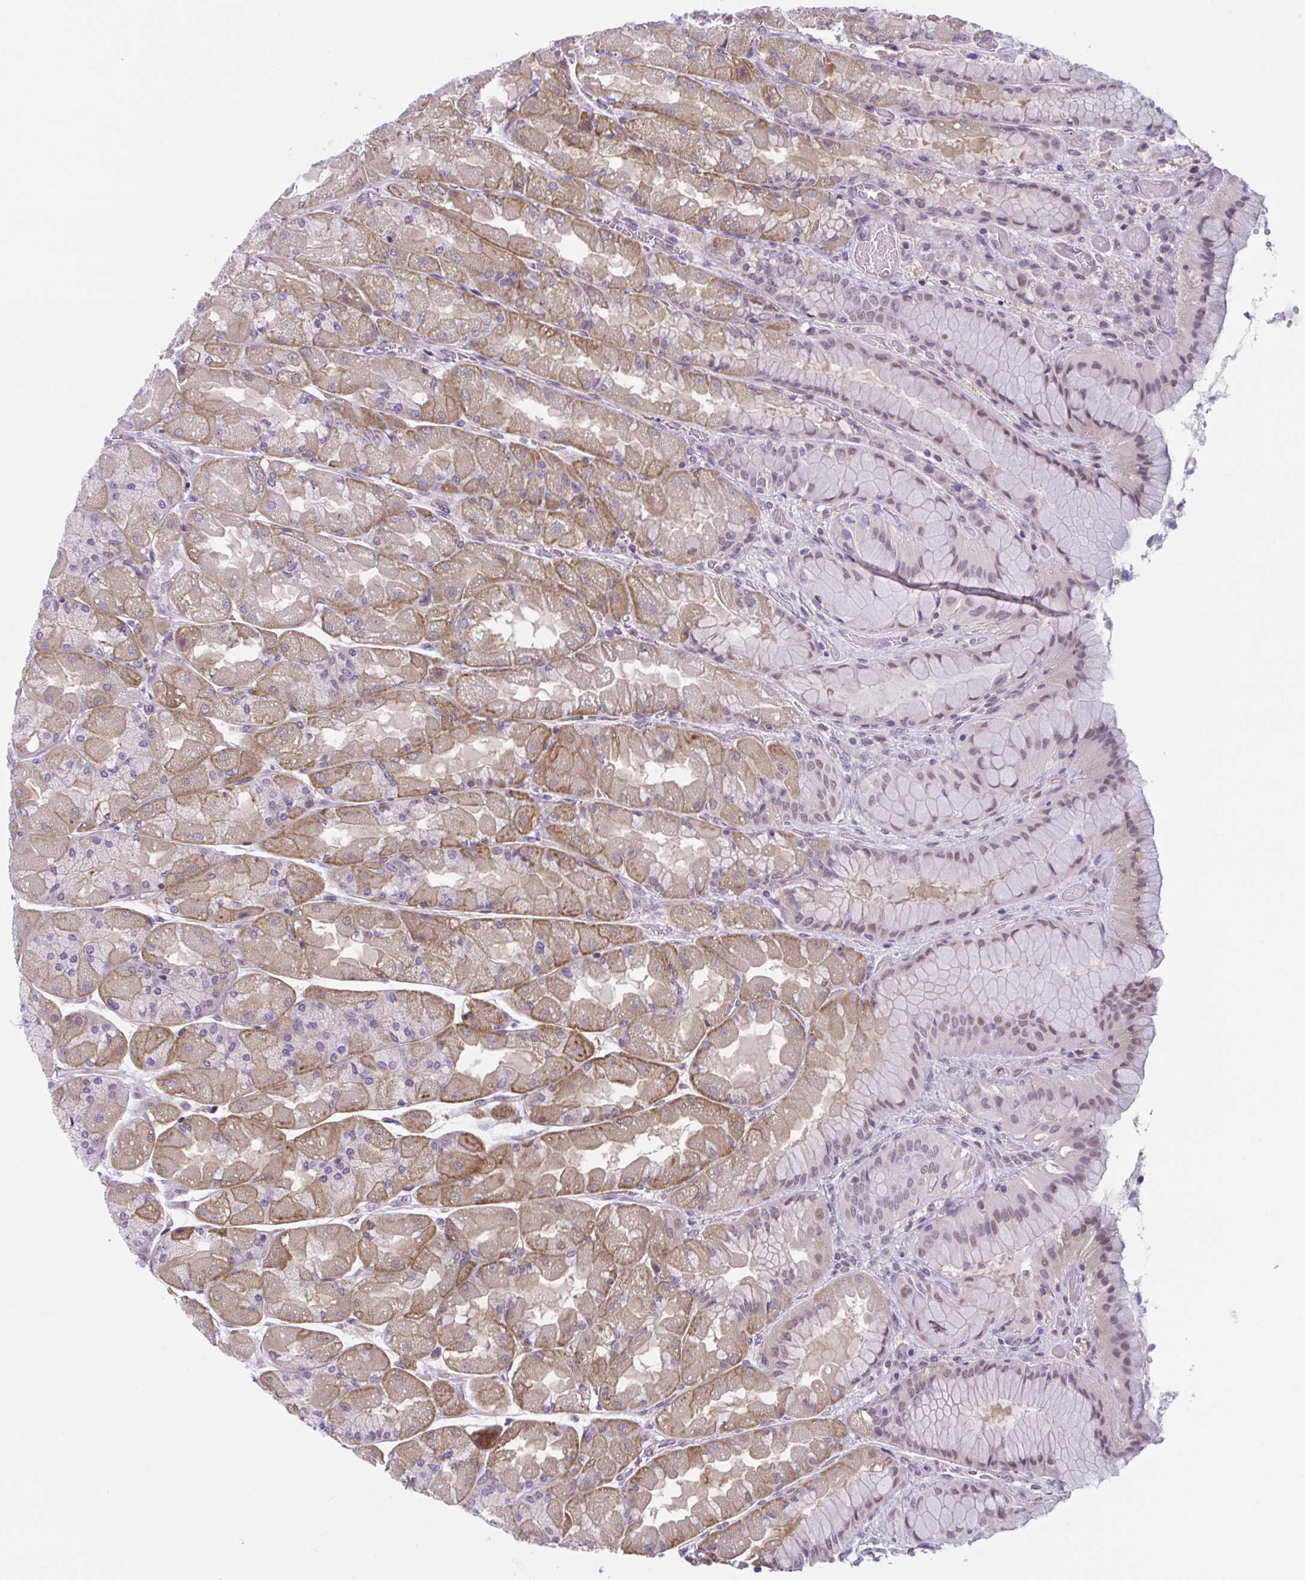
{"staining": {"intensity": "moderate", "quantity": "25%-75%", "location": "cytoplasmic/membranous,nuclear"}, "tissue": "stomach", "cell_type": "Glandular cells", "image_type": "normal", "snomed": [{"axis": "morphology", "description": "Normal tissue, NOS"}, {"axis": "topography", "description": "Stomach"}], "caption": "This histopathology image exhibits immunohistochemistry (IHC) staining of benign human stomach, with medium moderate cytoplasmic/membranous,nuclear expression in approximately 25%-75% of glandular cells.", "gene": "TTC7B", "patient": {"sex": "female", "age": 61}}